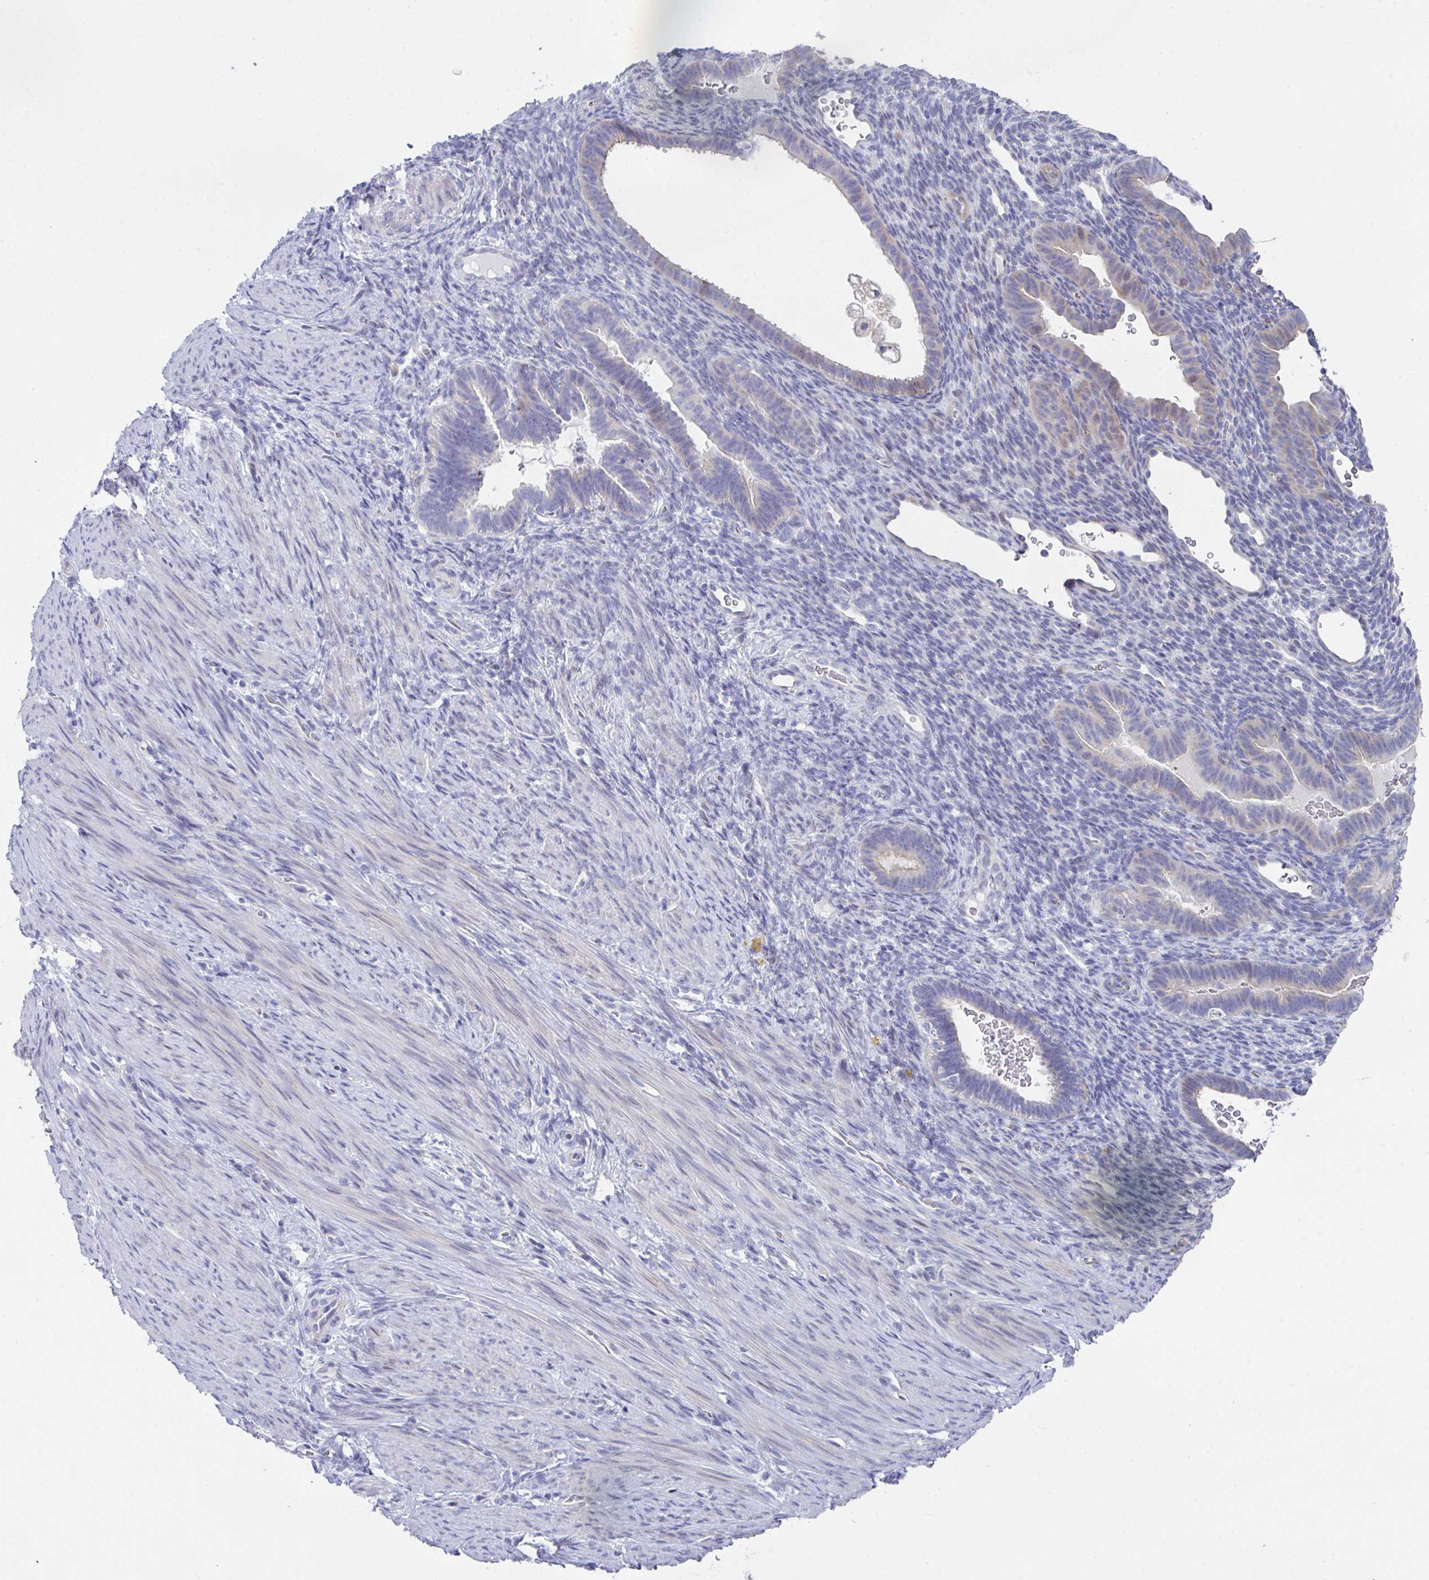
{"staining": {"intensity": "negative", "quantity": "none", "location": "none"}, "tissue": "endometrium", "cell_type": "Cells in endometrial stroma", "image_type": "normal", "snomed": [{"axis": "morphology", "description": "Normal tissue, NOS"}, {"axis": "topography", "description": "Endometrium"}], "caption": "IHC image of benign endometrium: endometrium stained with DAB reveals no significant protein staining in cells in endometrial stroma. (DAB (3,3'-diaminobenzidine) immunohistochemistry visualized using brightfield microscopy, high magnification).", "gene": "FBXO47", "patient": {"sex": "female", "age": 34}}